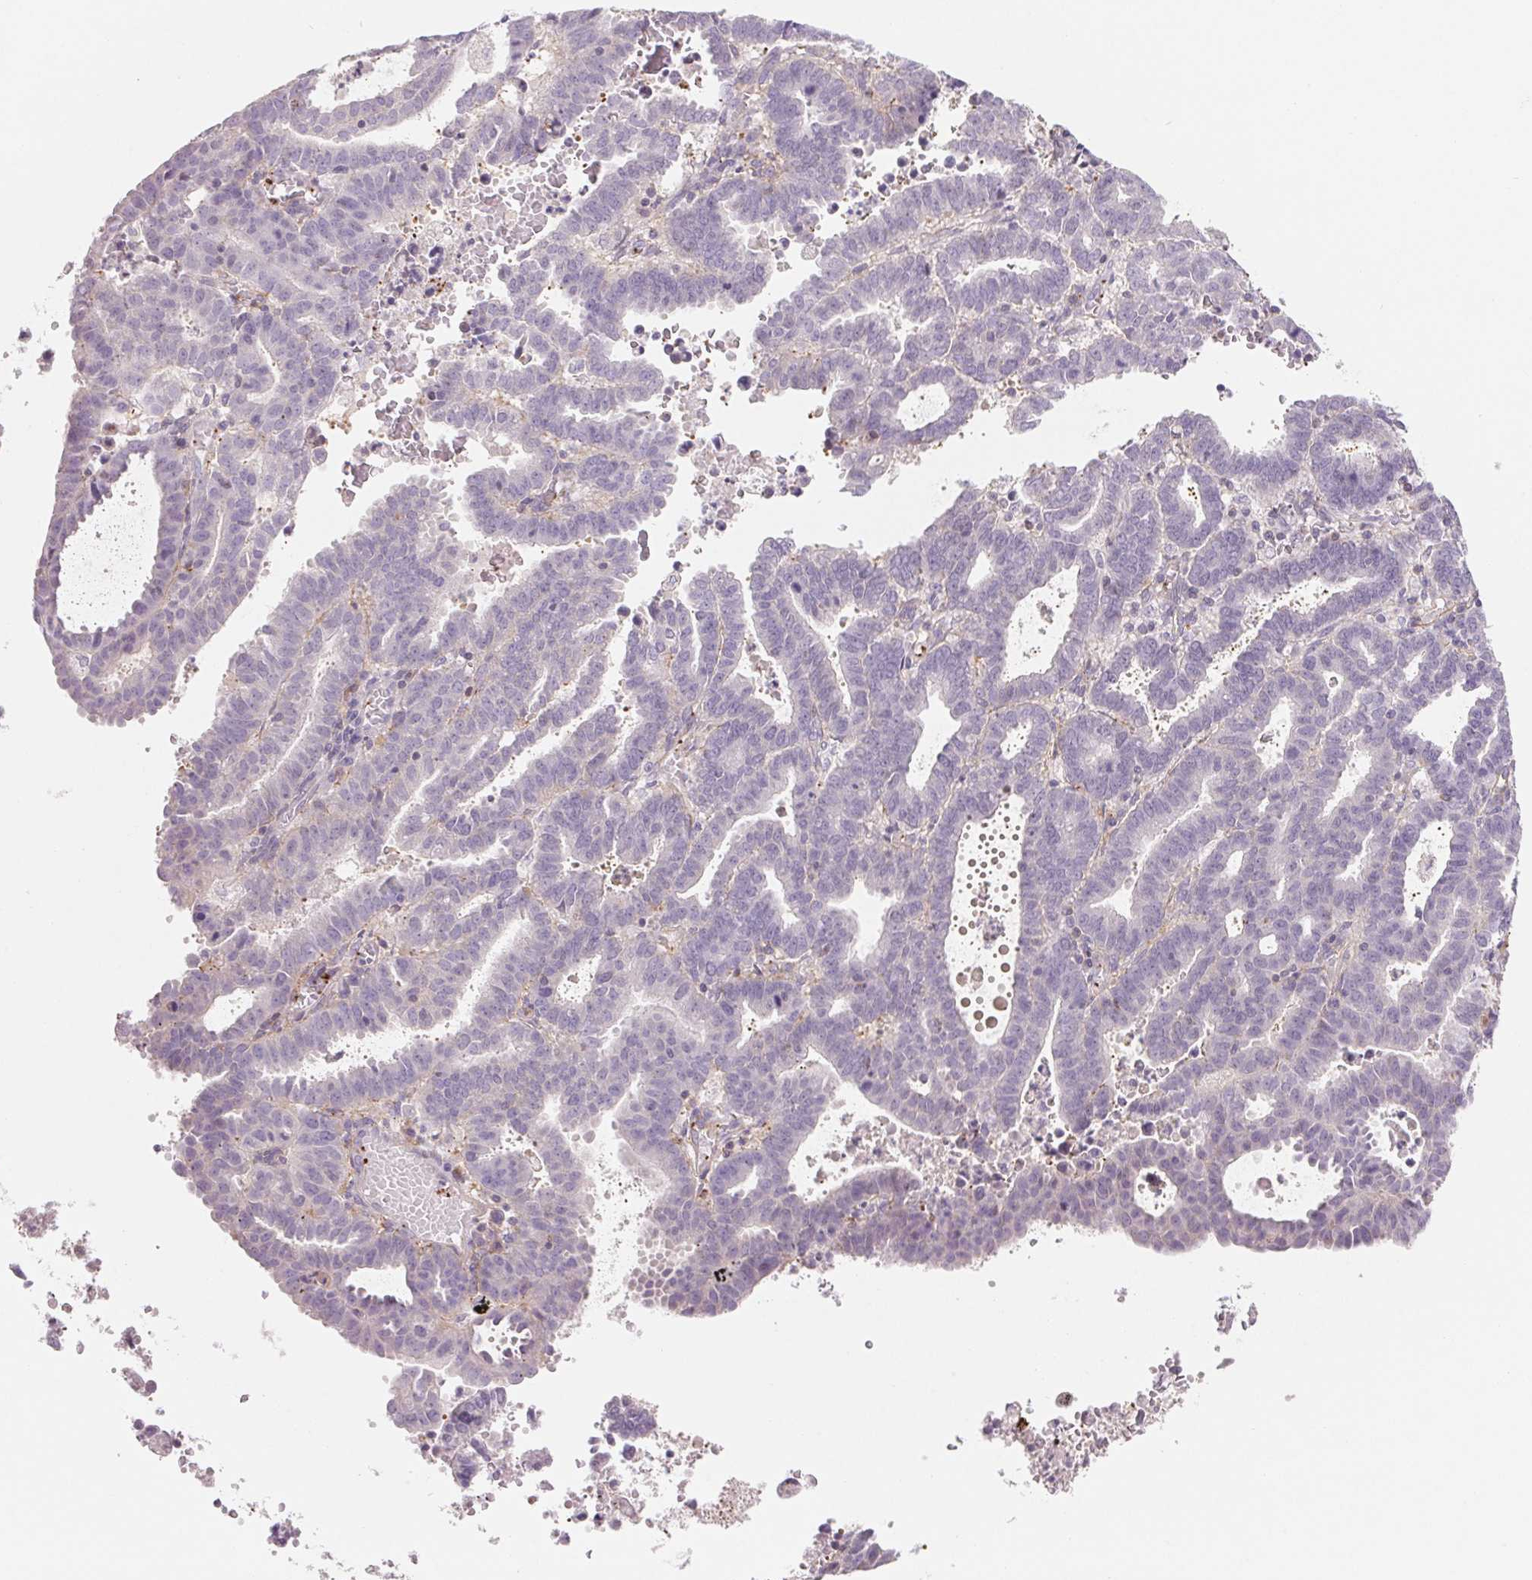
{"staining": {"intensity": "negative", "quantity": "none", "location": "none"}, "tissue": "endometrial cancer", "cell_type": "Tumor cells", "image_type": "cancer", "snomed": [{"axis": "morphology", "description": "Adenocarcinoma, NOS"}, {"axis": "topography", "description": "Uterus"}], "caption": "A histopathology image of endometrial adenocarcinoma stained for a protein displays no brown staining in tumor cells.", "gene": "ANKRD13B", "patient": {"sex": "female", "age": 83}}